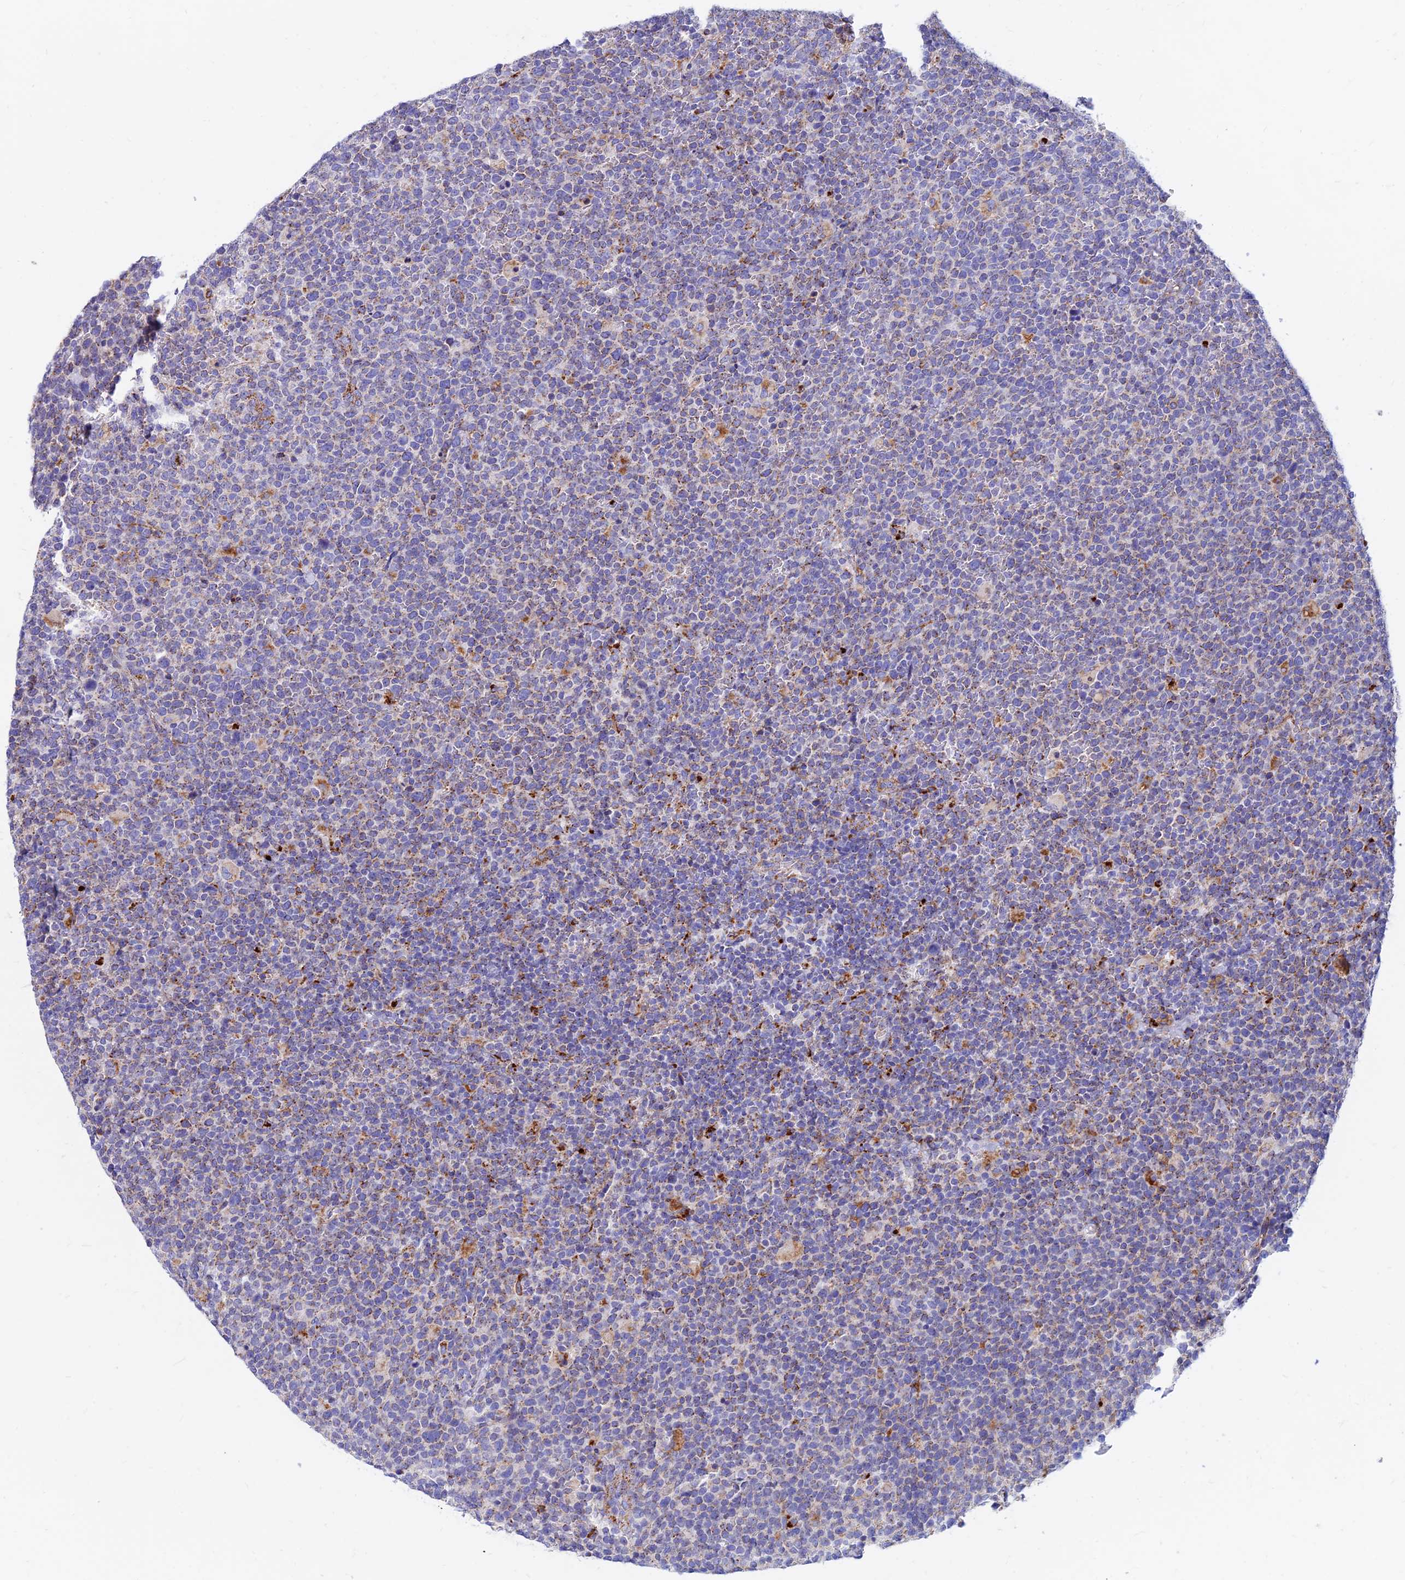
{"staining": {"intensity": "negative", "quantity": "none", "location": "none"}, "tissue": "lymphoma", "cell_type": "Tumor cells", "image_type": "cancer", "snomed": [{"axis": "morphology", "description": "Malignant lymphoma, non-Hodgkin's type, High grade"}, {"axis": "topography", "description": "Lymph node"}], "caption": "Immunohistochemistry photomicrograph of lymphoma stained for a protein (brown), which shows no expression in tumor cells.", "gene": "SPNS1", "patient": {"sex": "male", "age": 61}}